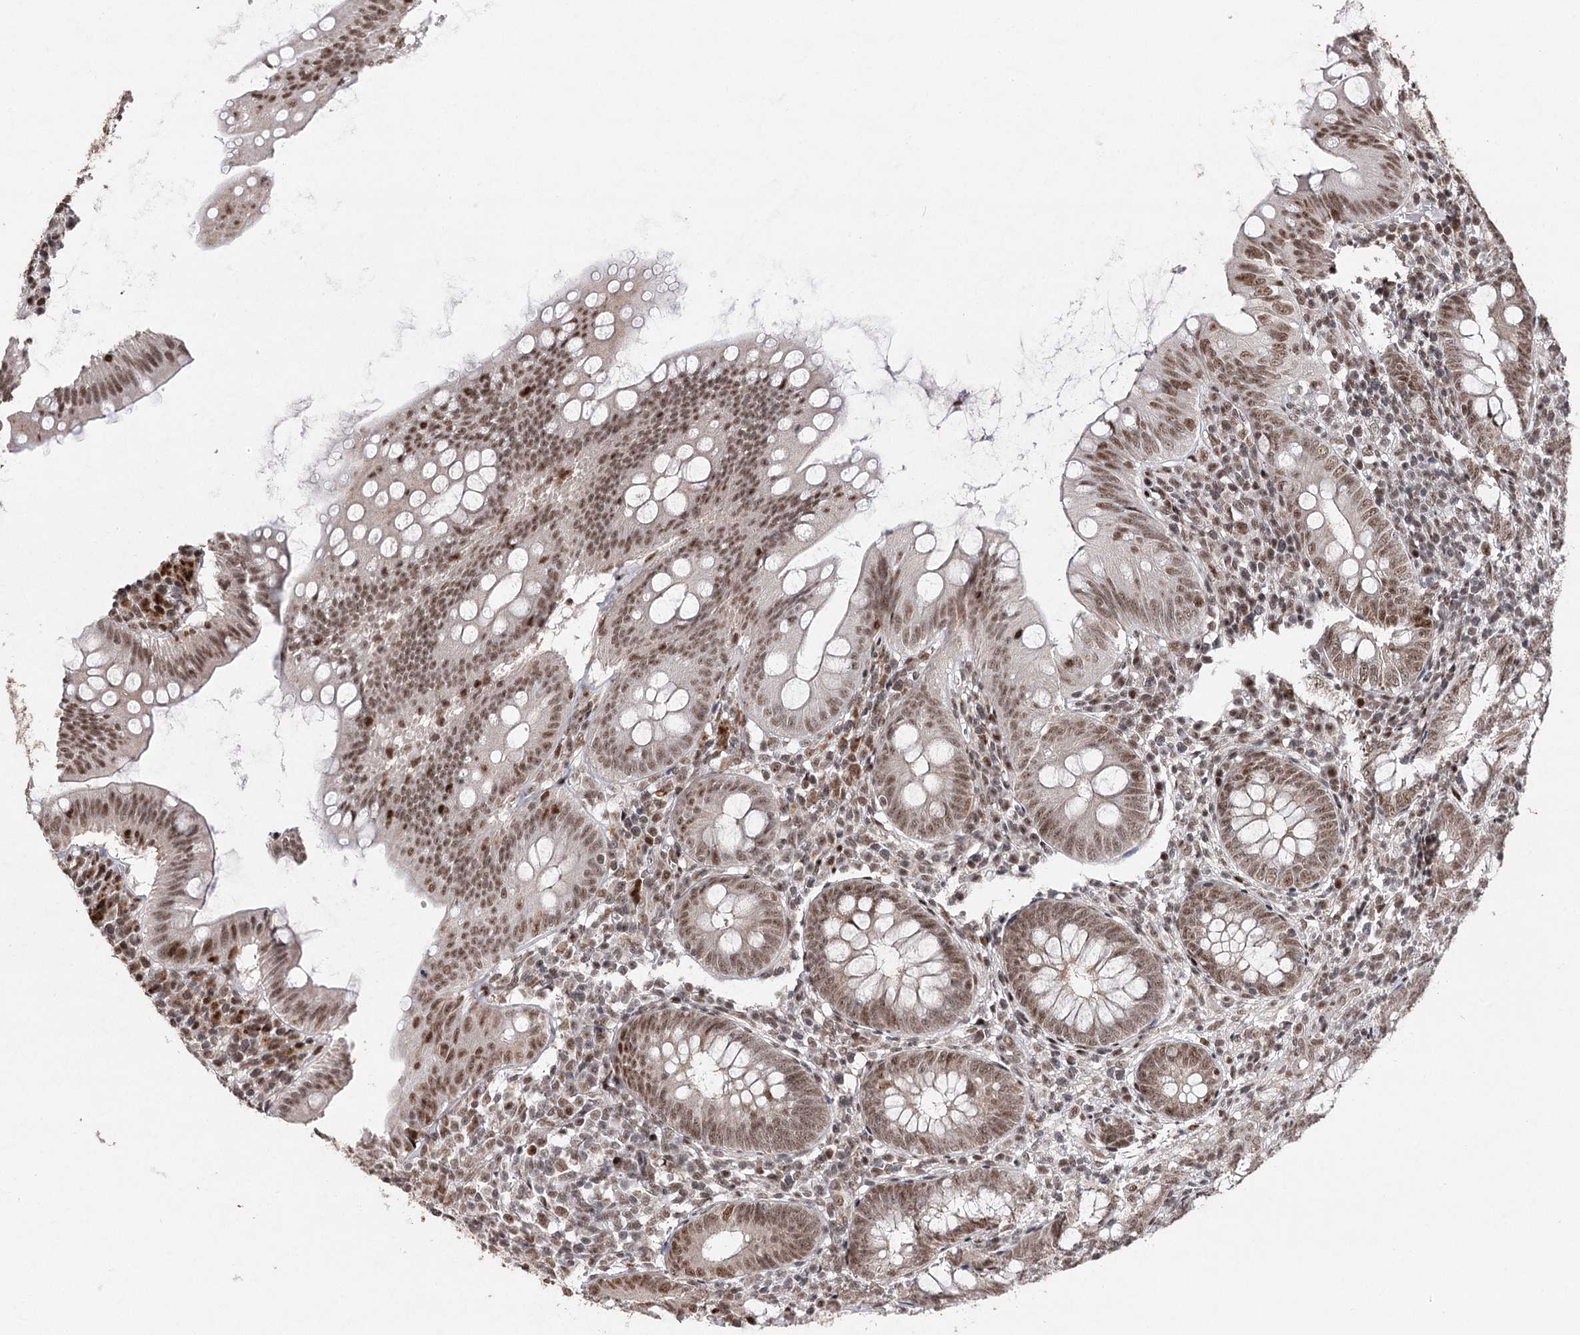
{"staining": {"intensity": "strong", "quantity": "25%-75%", "location": "cytoplasmic/membranous,nuclear"}, "tissue": "appendix", "cell_type": "Glandular cells", "image_type": "normal", "snomed": [{"axis": "morphology", "description": "Normal tissue, NOS"}, {"axis": "topography", "description": "Appendix"}], "caption": "Glandular cells display high levels of strong cytoplasmic/membranous,nuclear positivity in approximately 25%-75% of cells in unremarkable human appendix.", "gene": "PDCD4", "patient": {"sex": "male", "age": 14}}